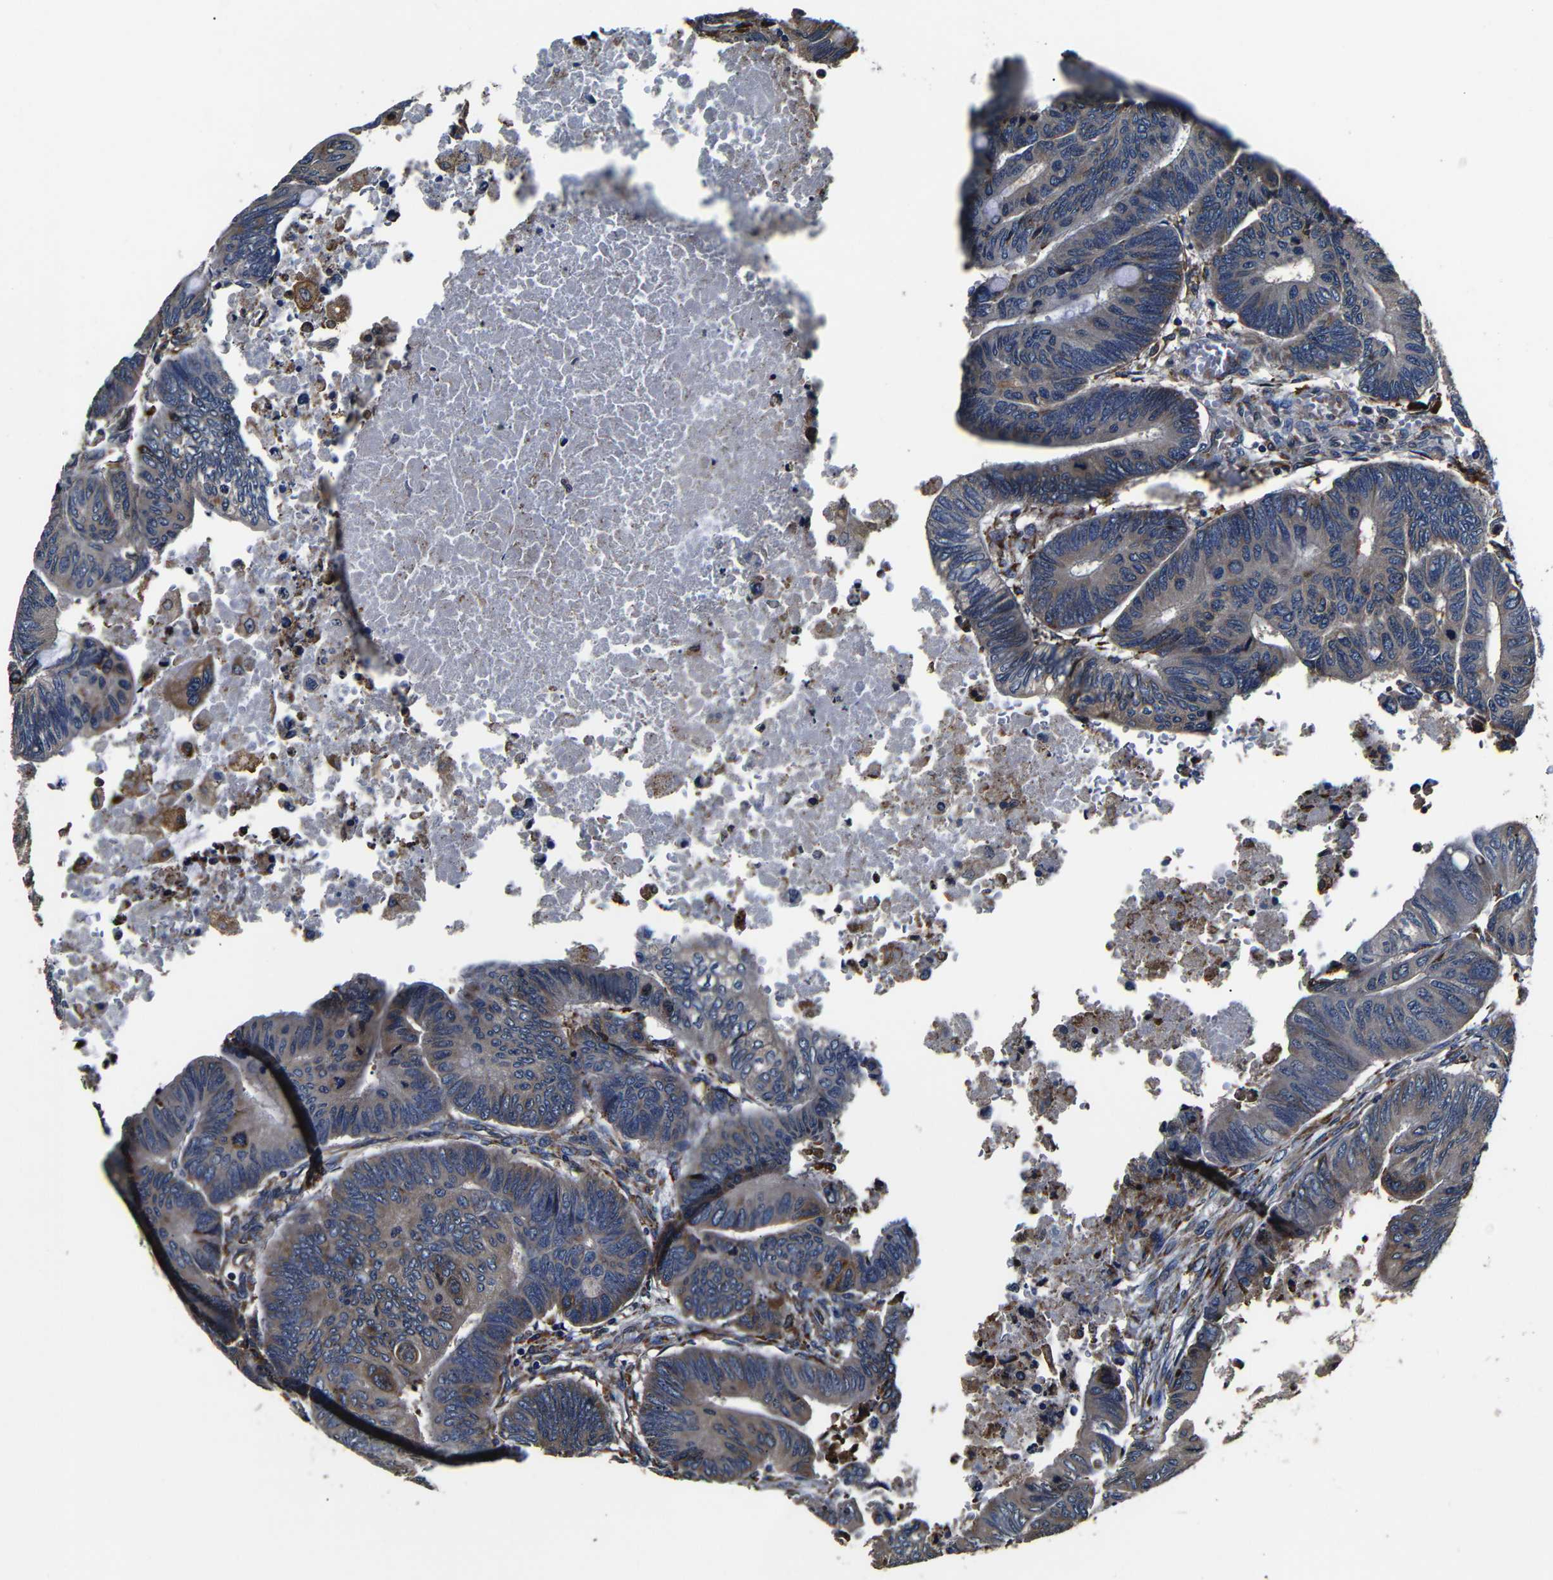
{"staining": {"intensity": "weak", "quantity": "25%-75%", "location": "cytoplasmic/membranous"}, "tissue": "colorectal cancer", "cell_type": "Tumor cells", "image_type": "cancer", "snomed": [{"axis": "morphology", "description": "Normal tissue, NOS"}, {"axis": "morphology", "description": "Adenocarcinoma, NOS"}, {"axis": "topography", "description": "Rectum"}, {"axis": "topography", "description": "Peripheral nerve tissue"}], "caption": "Colorectal adenocarcinoma stained with immunohistochemistry reveals weak cytoplasmic/membranous expression in approximately 25%-75% of tumor cells.", "gene": "SCN9A", "patient": {"sex": "male", "age": 92}}